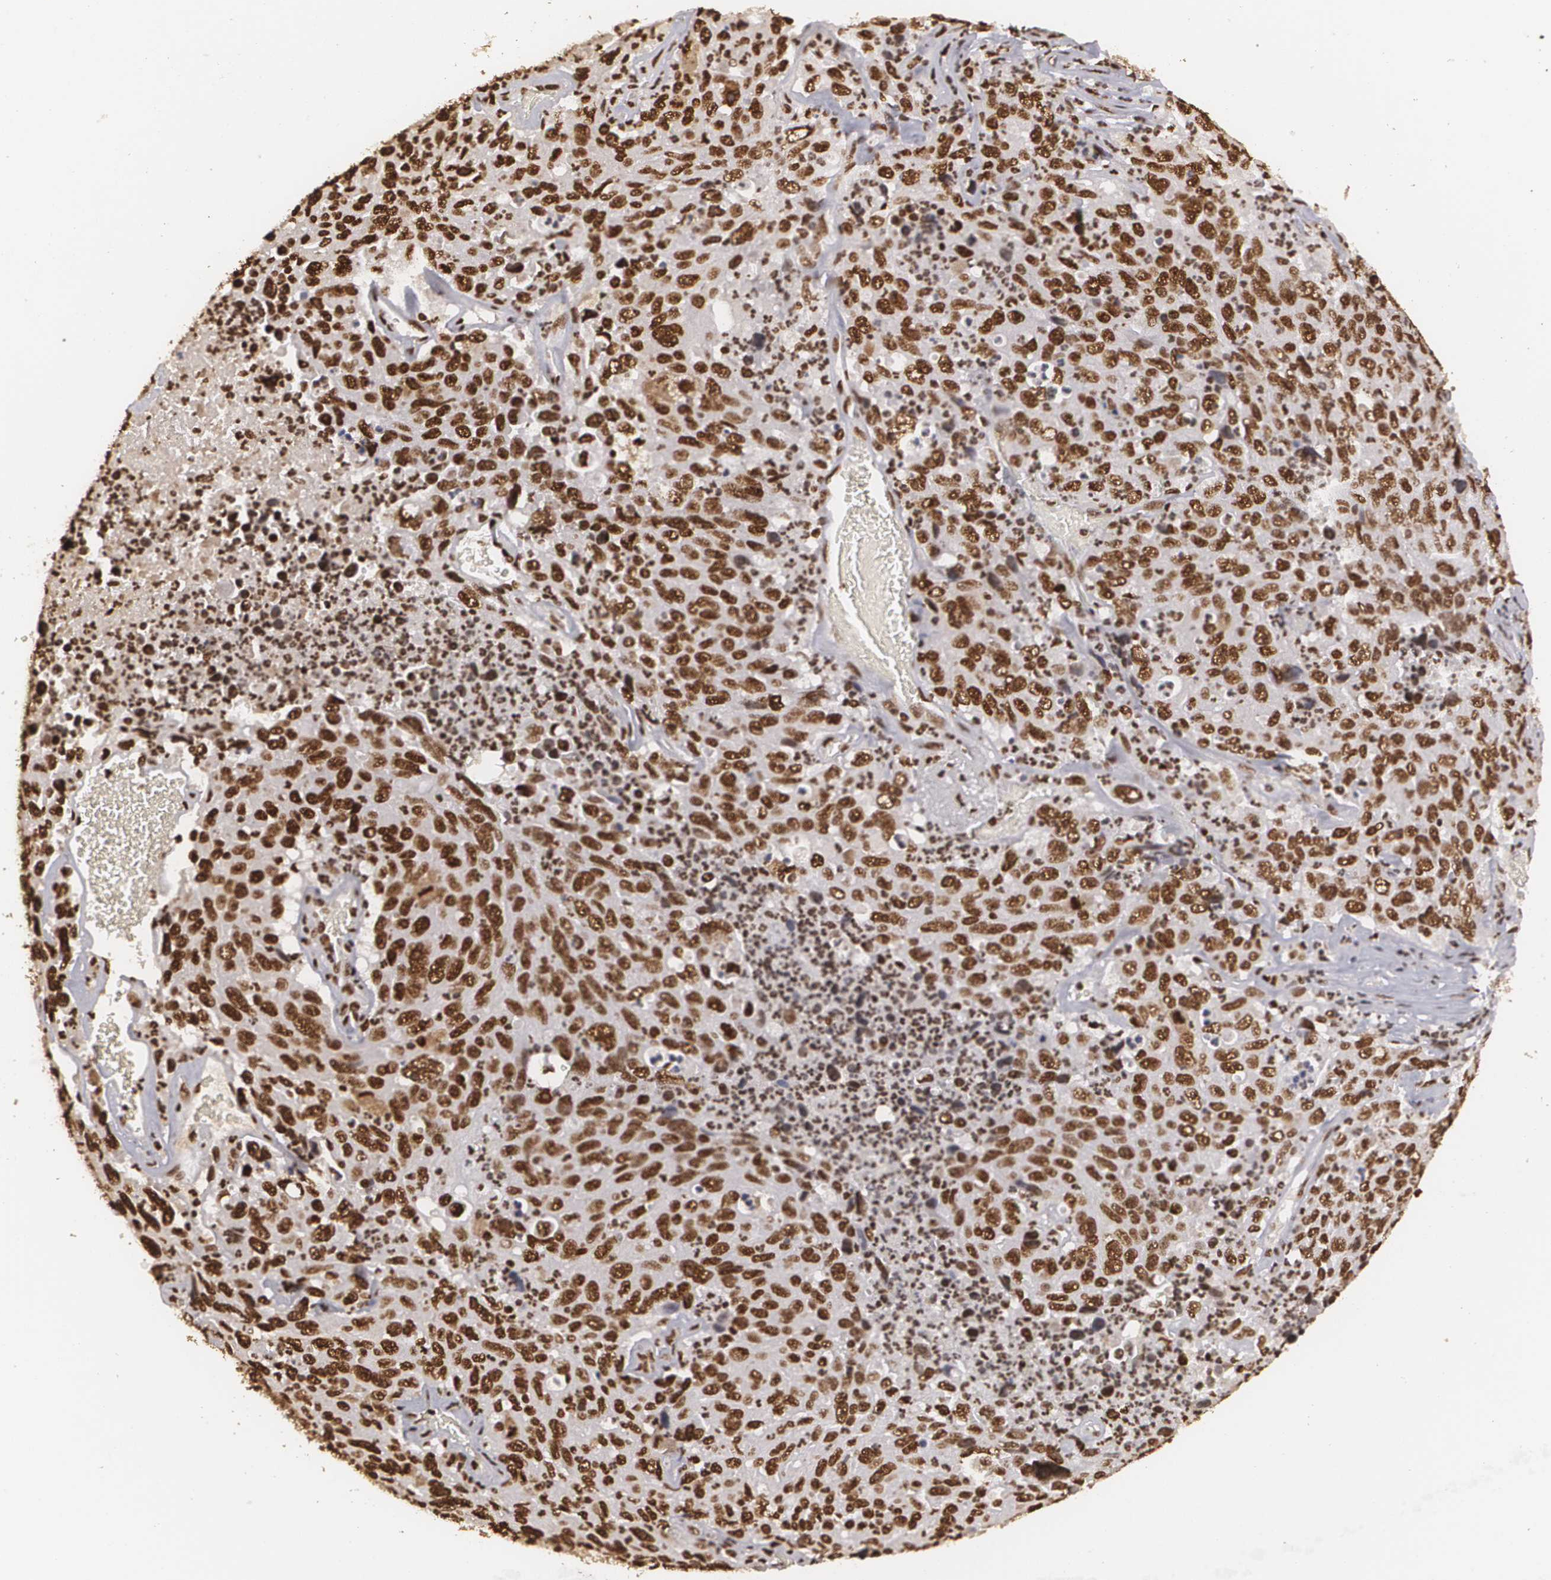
{"staining": {"intensity": "strong", "quantity": ">75%", "location": "nuclear"}, "tissue": "lung cancer", "cell_type": "Tumor cells", "image_type": "cancer", "snomed": [{"axis": "morphology", "description": "Squamous cell carcinoma, NOS"}, {"axis": "topography", "description": "Lung"}], "caption": "Lung cancer stained with a brown dye reveals strong nuclear positive expression in about >75% of tumor cells.", "gene": "RCOR1", "patient": {"sex": "male", "age": 64}}